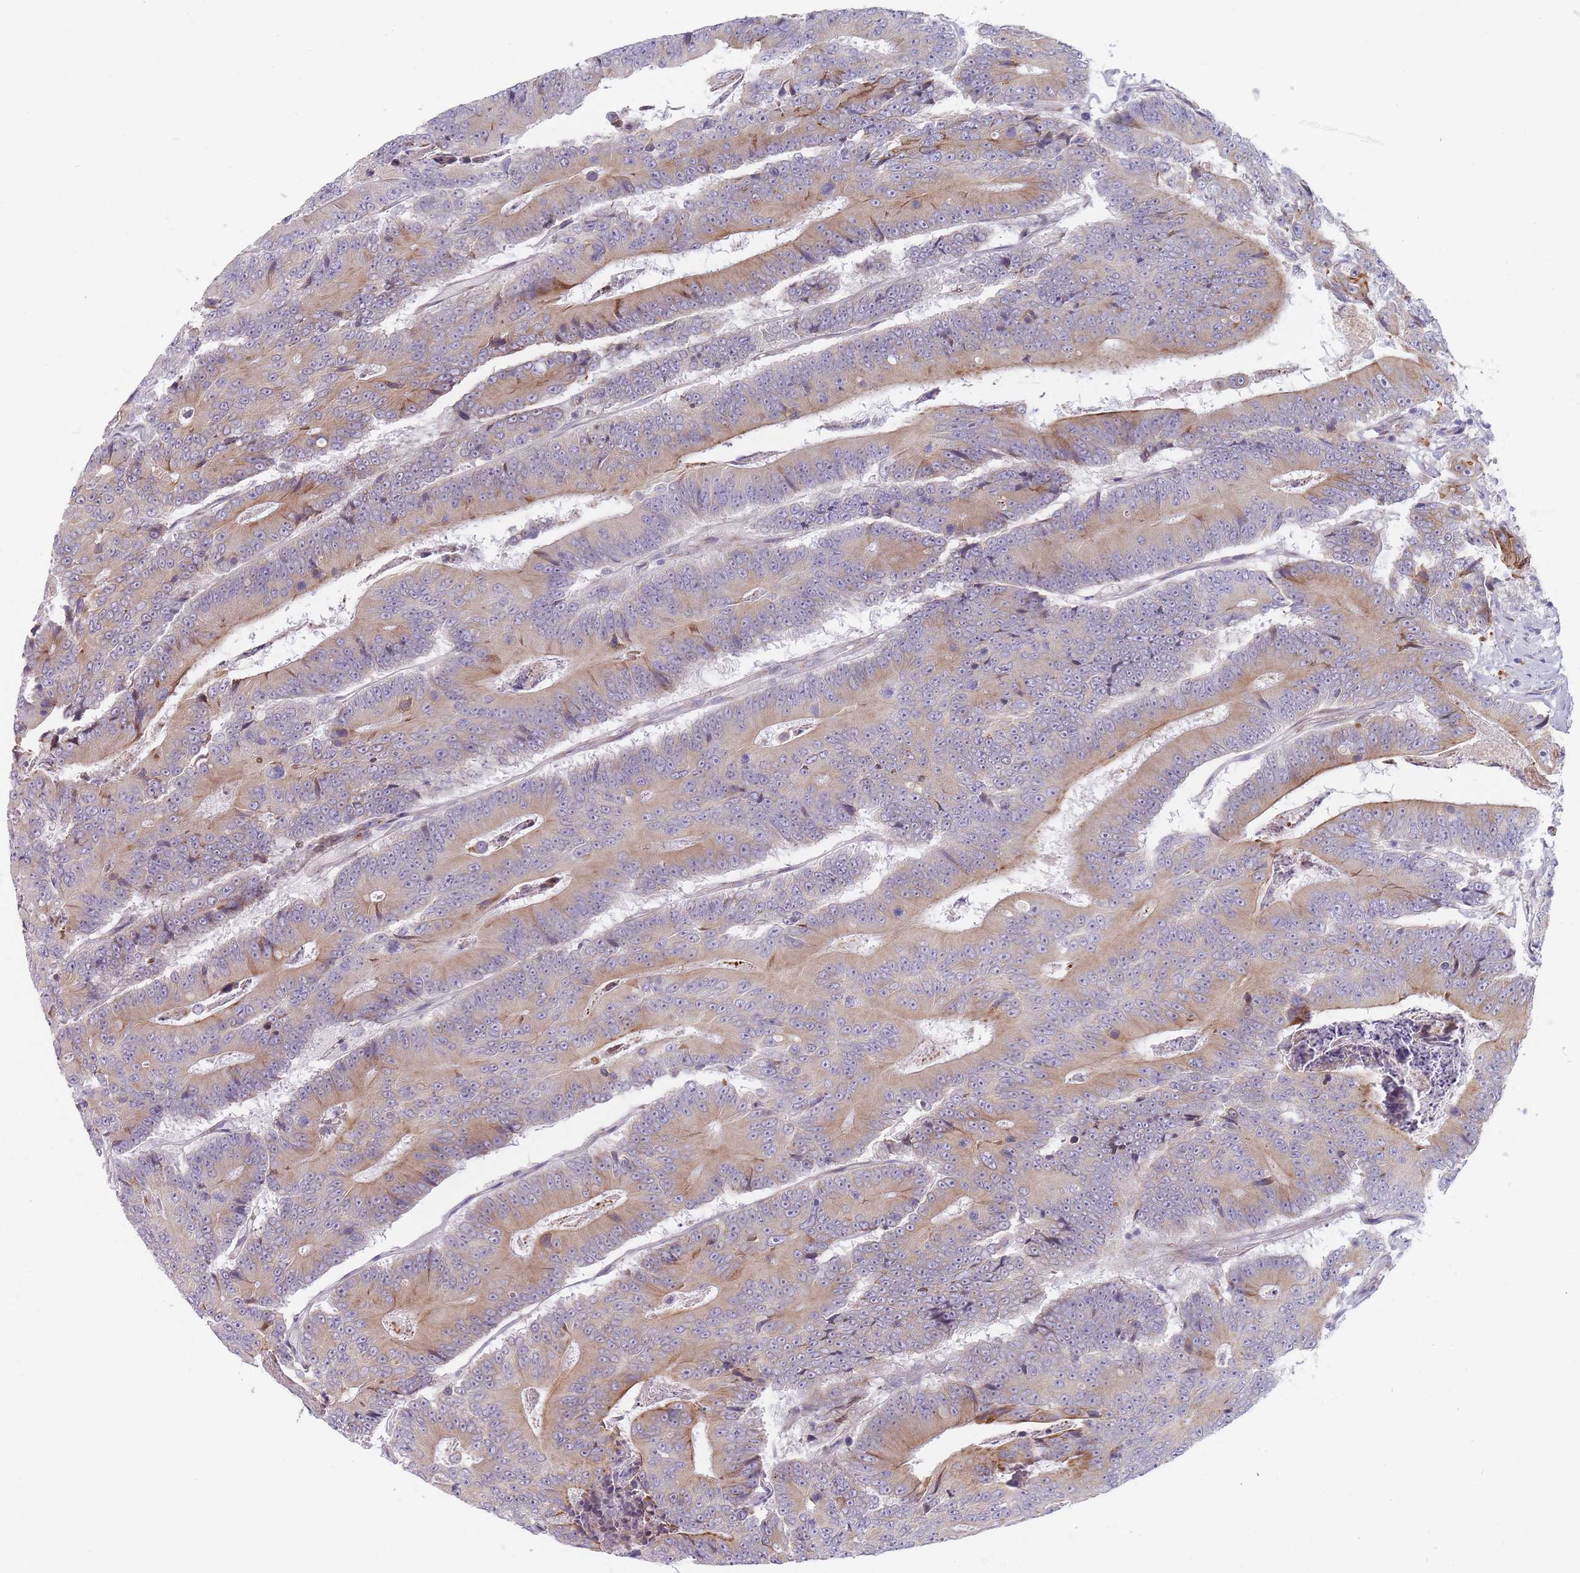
{"staining": {"intensity": "weak", "quantity": ">75%", "location": "cytoplasmic/membranous"}, "tissue": "colorectal cancer", "cell_type": "Tumor cells", "image_type": "cancer", "snomed": [{"axis": "morphology", "description": "Adenocarcinoma, NOS"}, {"axis": "topography", "description": "Colon"}], "caption": "Immunohistochemistry (IHC) staining of colorectal cancer, which exhibits low levels of weak cytoplasmic/membranous expression in approximately >75% of tumor cells indicating weak cytoplasmic/membranous protein positivity. The staining was performed using DAB (3,3'-diaminobenzidine) (brown) for protein detection and nuclei were counterstained in hematoxylin (blue).", "gene": "SPATS1", "patient": {"sex": "male", "age": 83}}